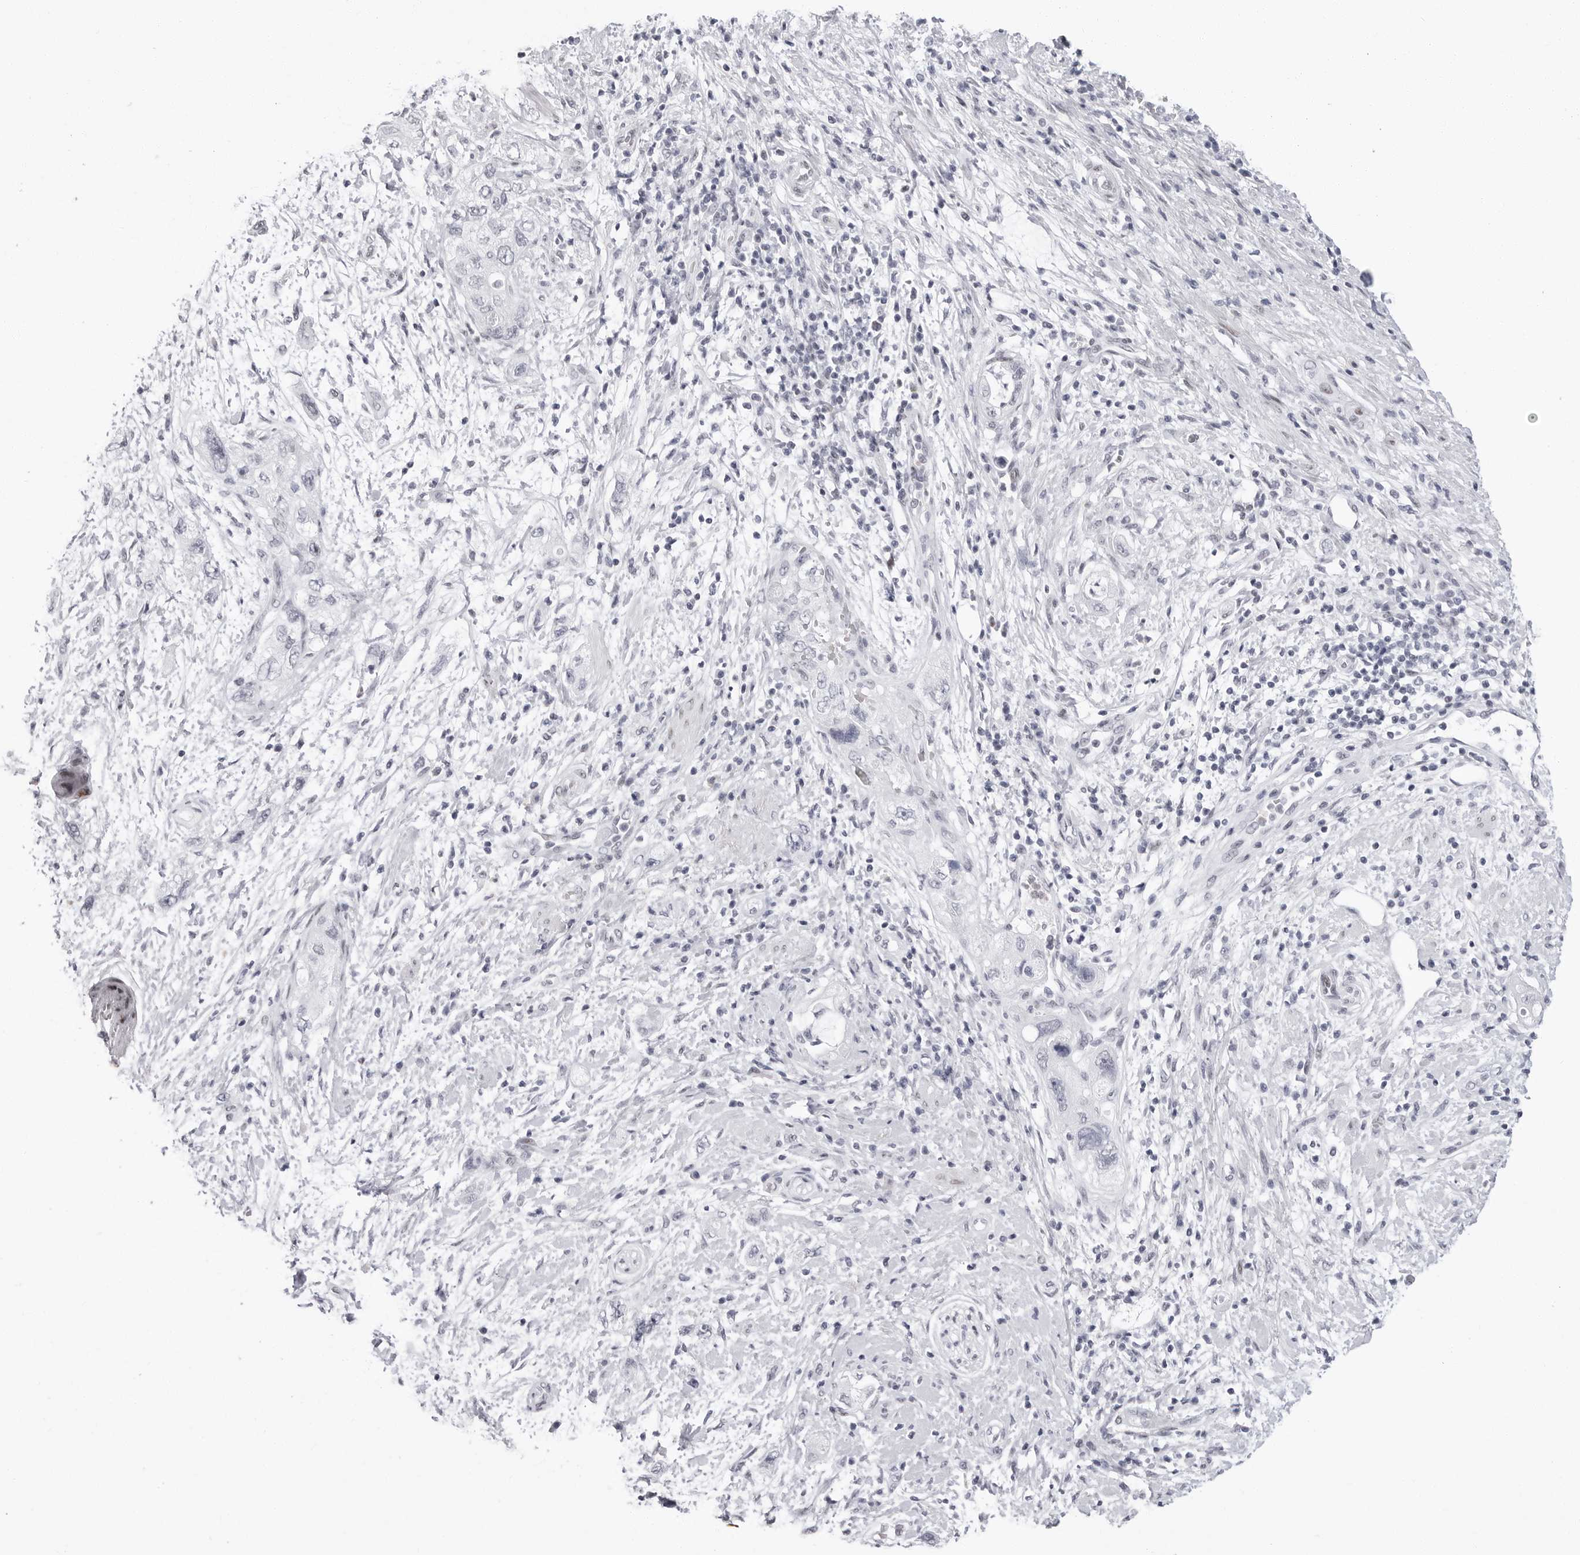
{"staining": {"intensity": "negative", "quantity": "none", "location": "none"}, "tissue": "pancreatic cancer", "cell_type": "Tumor cells", "image_type": "cancer", "snomed": [{"axis": "morphology", "description": "Adenocarcinoma, NOS"}, {"axis": "topography", "description": "Pancreas"}], "caption": "Tumor cells are negative for brown protein staining in pancreatic cancer (adenocarcinoma). (DAB IHC visualized using brightfield microscopy, high magnification).", "gene": "VEZF1", "patient": {"sex": "female", "age": 73}}